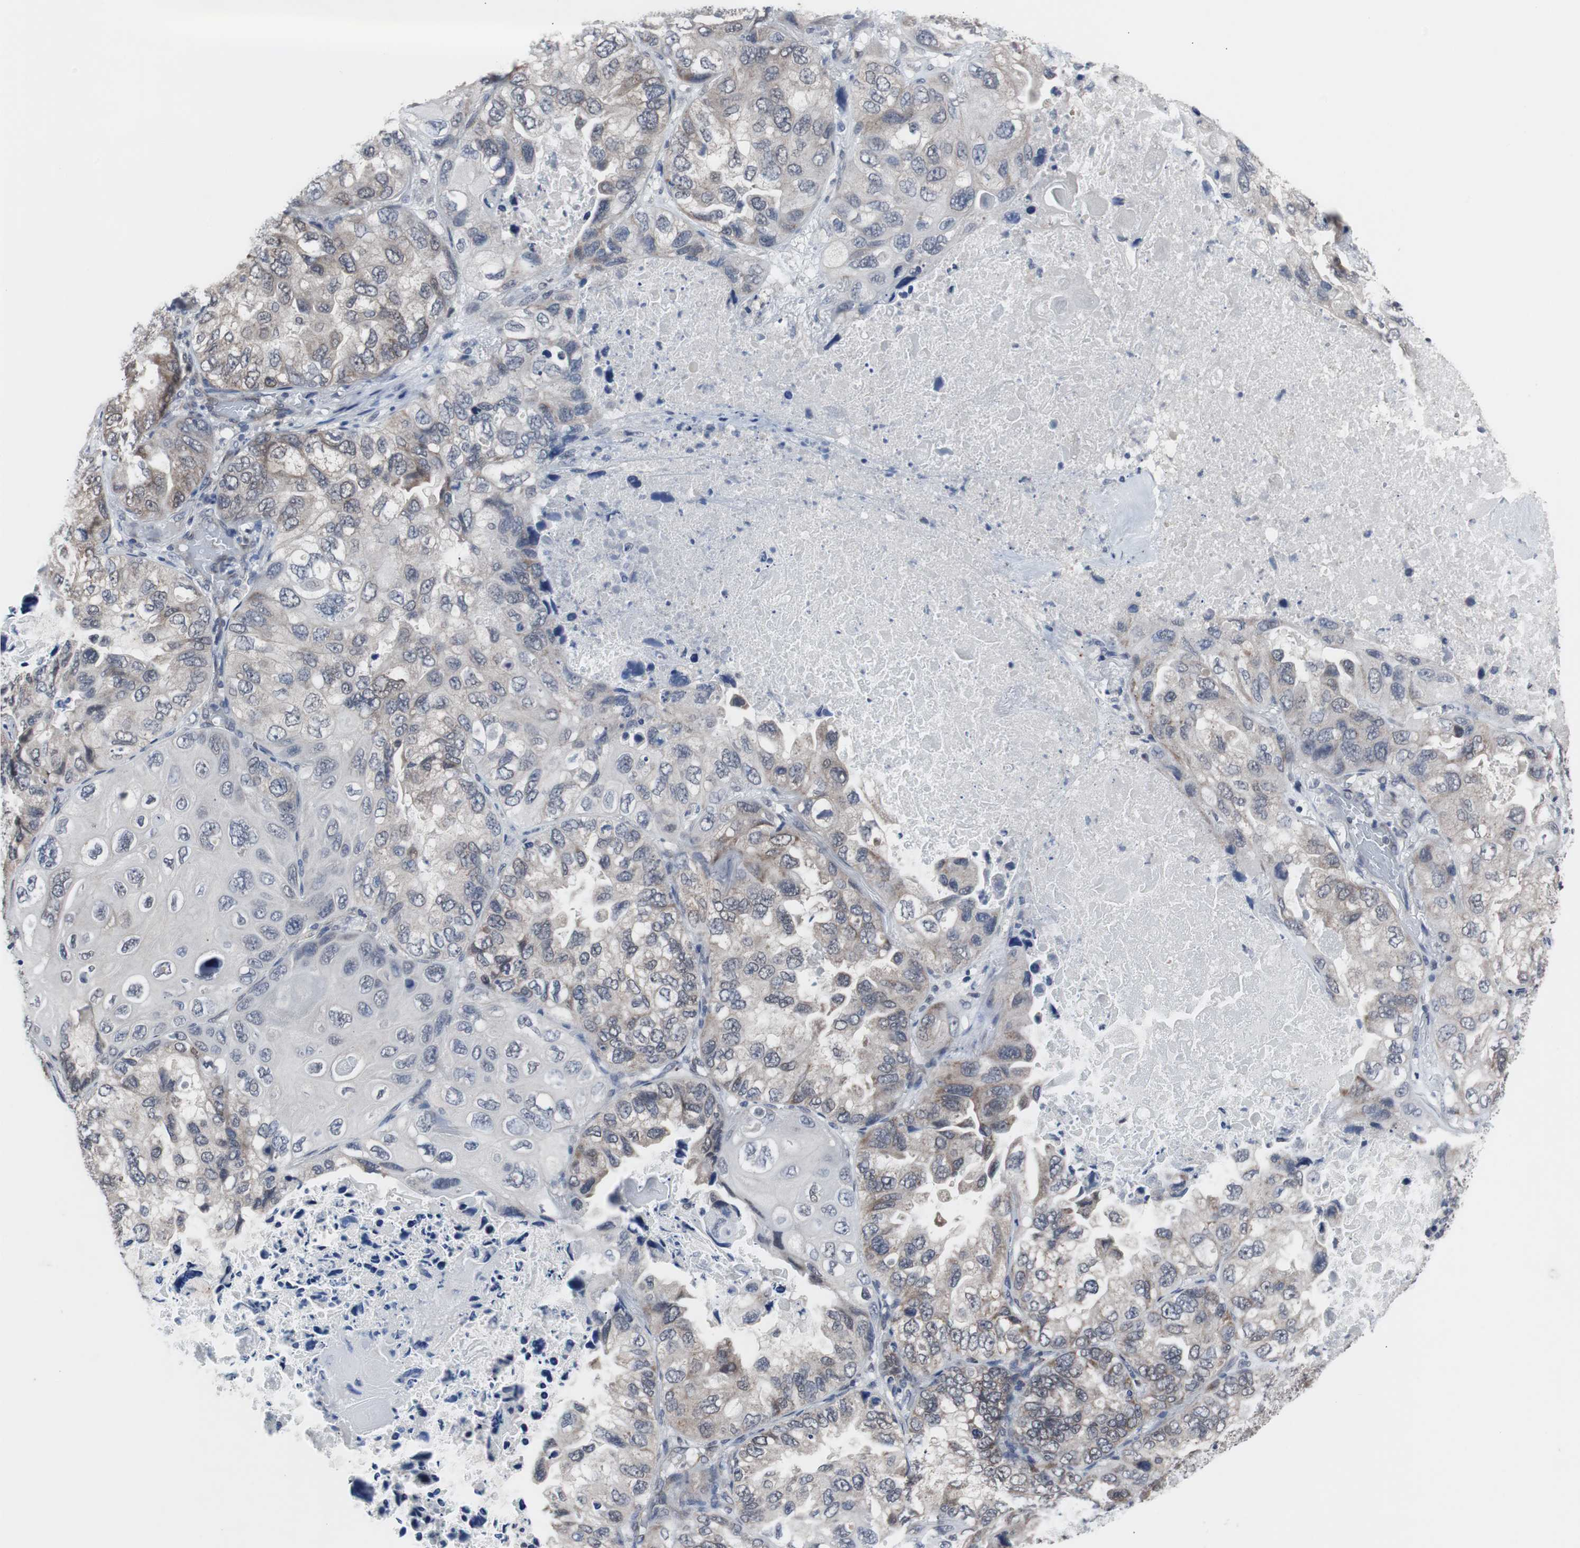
{"staining": {"intensity": "moderate", "quantity": "<25%", "location": "cytoplasmic/membranous"}, "tissue": "lung cancer", "cell_type": "Tumor cells", "image_type": "cancer", "snomed": [{"axis": "morphology", "description": "Squamous cell carcinoma, NOS"}, {"axis": "topography", "description": "Lung"}], "caption": "Protein analysis of lung cancer tissue exhibits moderate cytoplasmic/membranous positivity in approximately <25% of tumor cells. (Brightfield microscopy of DAB IHC at high magnification).", "gene": "RBM47", "patient": {"sex": "female", "age": 73}}